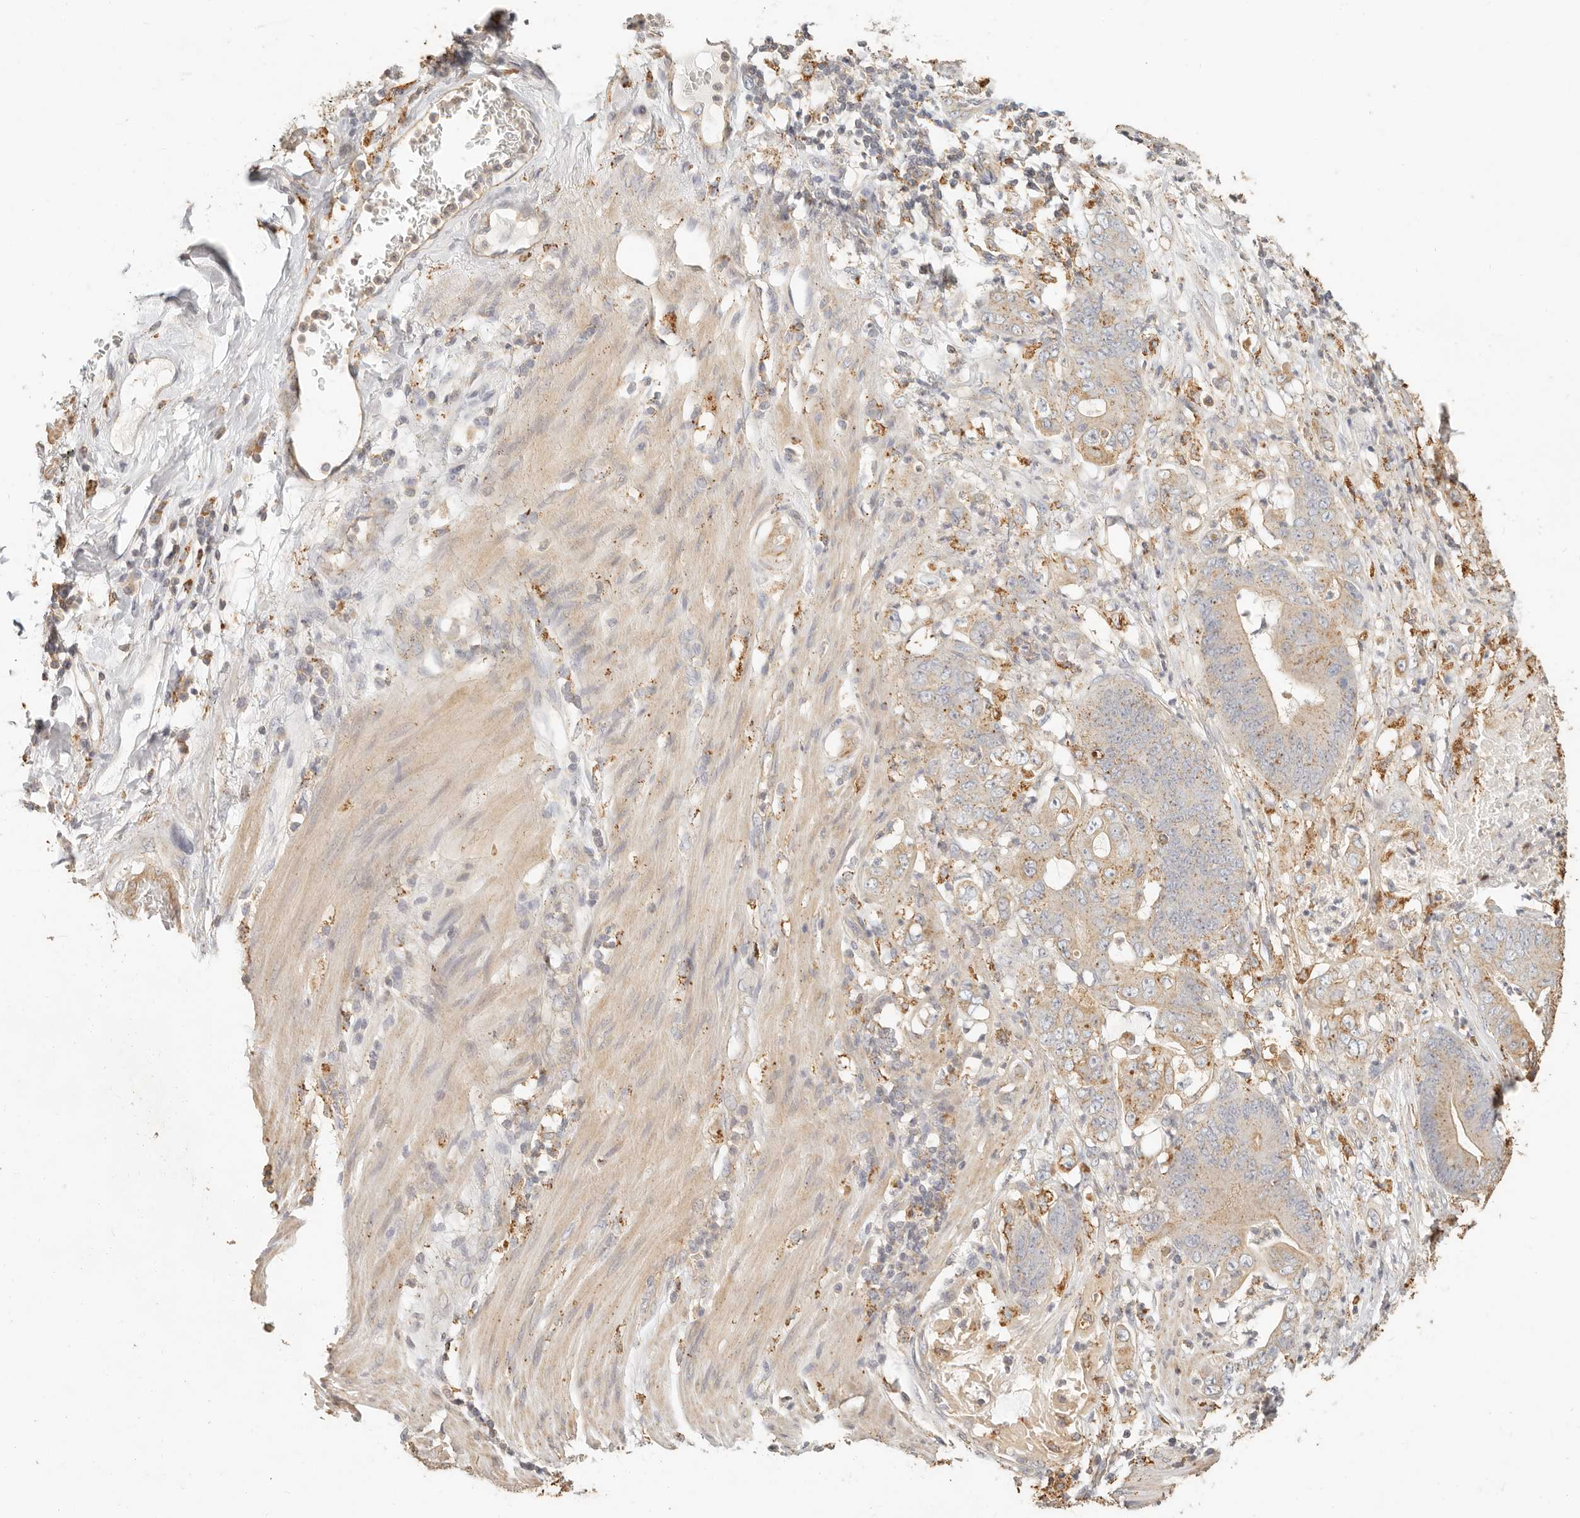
{"staining": {"intensity": "weak", "quantity": ">75%", "location": "cytoplasmic/membranous"}, "tissue": "stomach cancer", "cell_type": "Tumor cells", "image_type": "cancer", "snomed": [{"axis": "morphology", "description": "Adenocarcinoma, NOS"}, {"axis": "topography", "description": "Stomach"}], "caption": "Protein positivity by immunohistochemistry shows weak cytoplasmic/membranous staining in approximately >75% of tumor cells in adenocarcinoma (stomach). Nuclei are stained in blue.", "gene": "CNMD", "patient": {"sex": "female", "age": 73}}